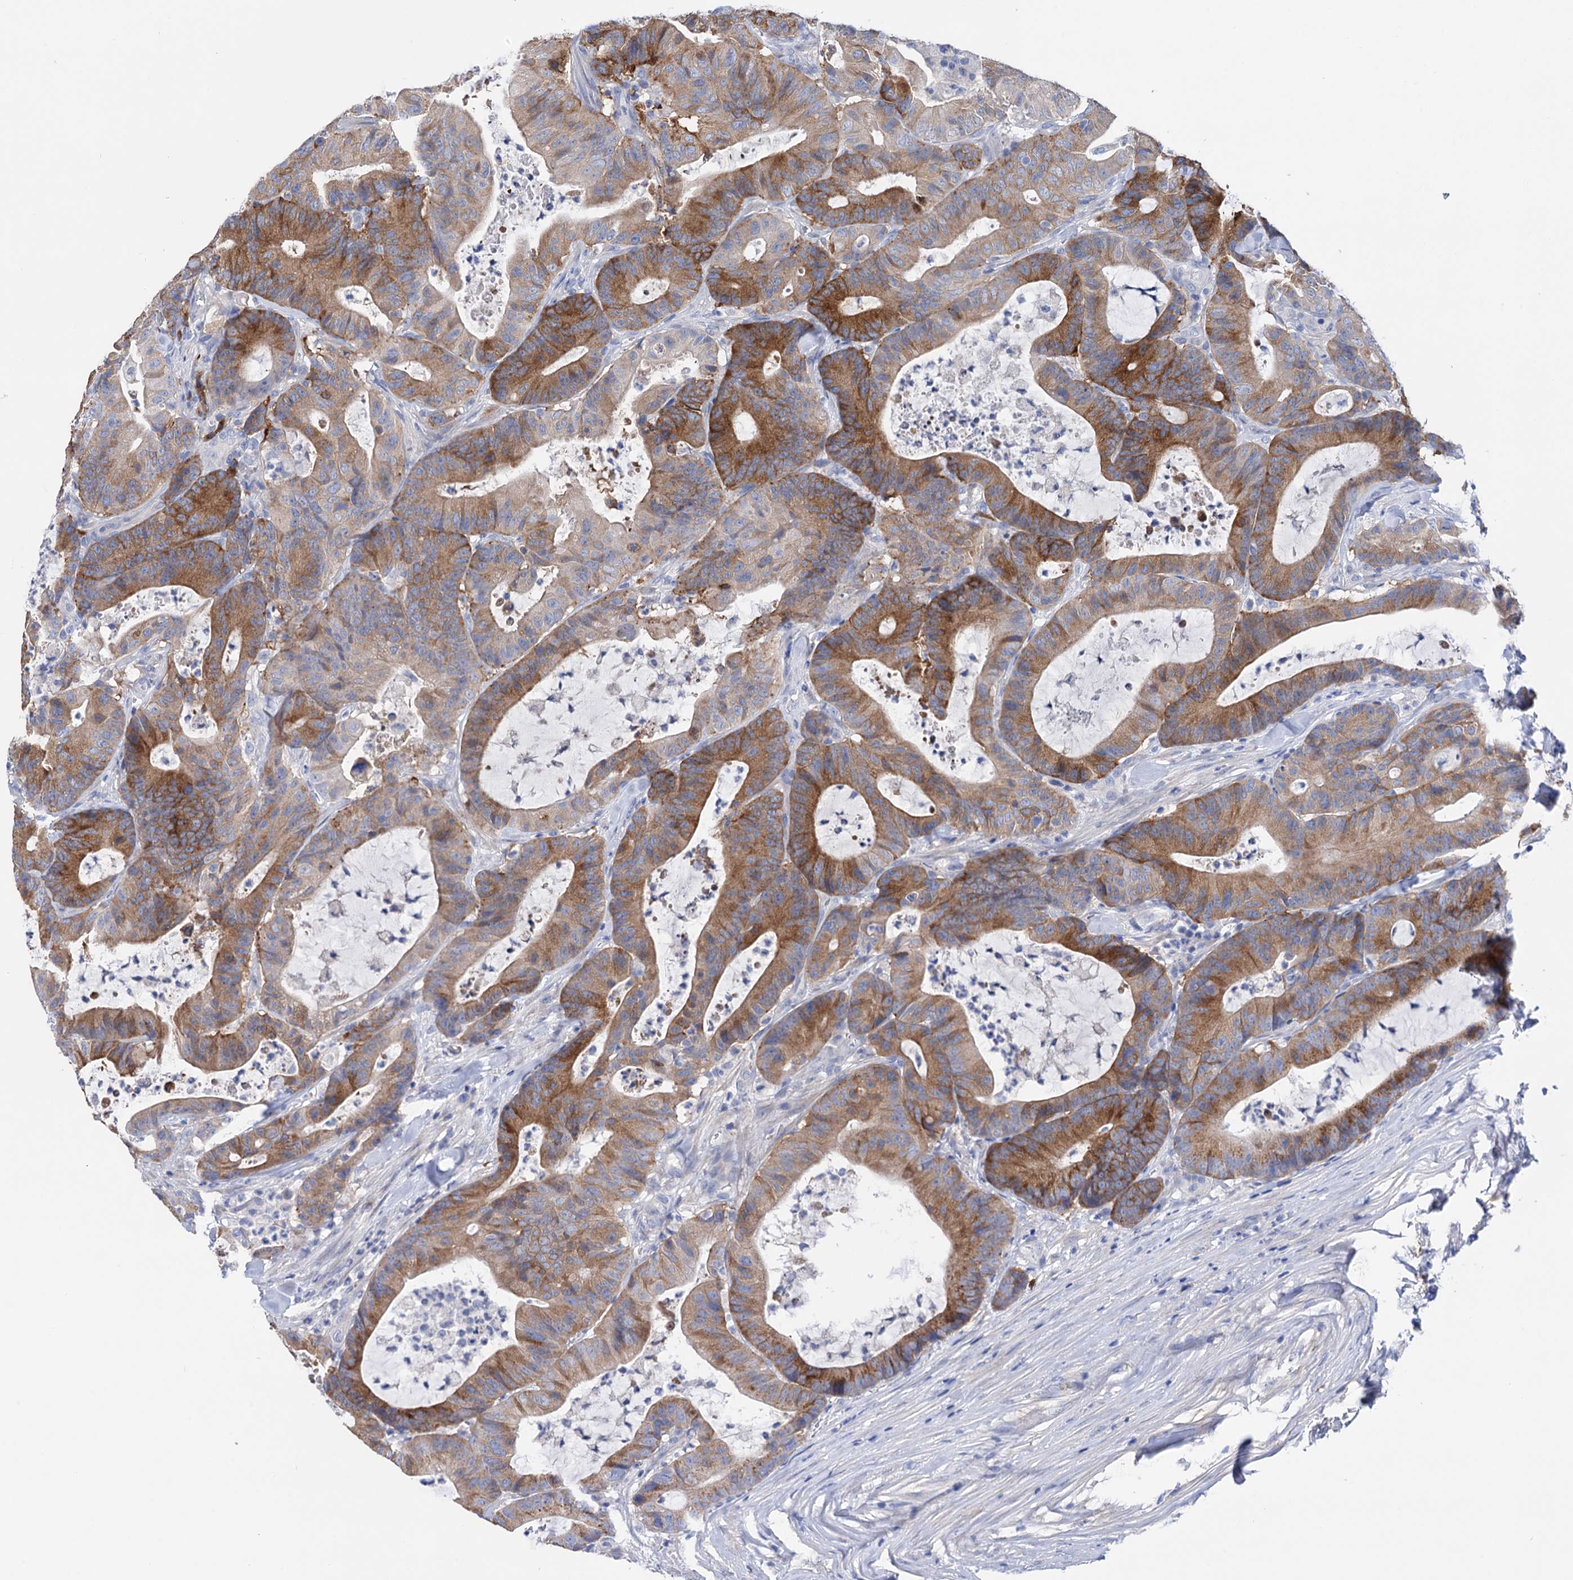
{"staining": {"intensity": "moderate", "quantity": ">75%", "location": "cytoplasmic/membranous"}, "tissue": "colorectal cancer", "cell_type": "Tumor cells", "image_type": "cancer", "snomed": [{"axis": "morphology", "description": "Adenocarcinoma, NOS"}, {"axis": "topography", "description": "Colon"}], "caption": "Adenocarcinoma (colorectal) stained for a protein (brown) displays moderate cytoplasmic/membranous positive expression in approximately >75% of tumor cells.", "gene": "BBS4", "patient": {"sex": "female", "age": 84}}